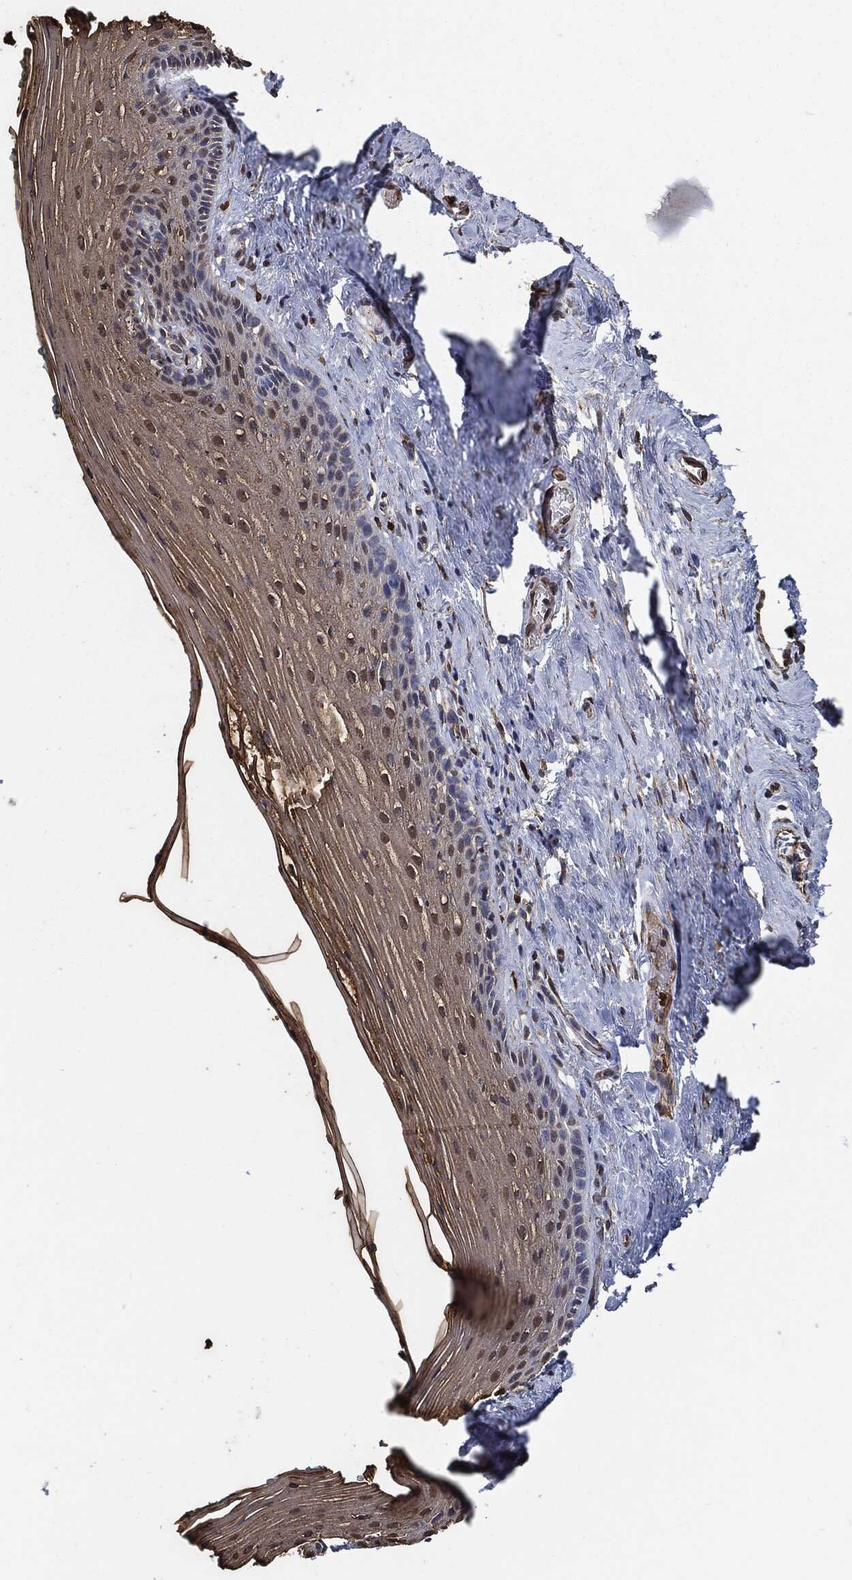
{"staining": {"intensity": "moderate", "quantity": "25%-75%", "location": "cytoplasmic/membranous"}, "tissue": "vagina", "cell_type": "Squamous epithelial cells", "image_type": "normal", "snomed": [{"axis": "morphology", "description": "Normal tissue, NOS"}, {"axis": "topography", "description": "Vagina"}], "caption": "Benign vagina exhibits moderate cytoplasmic/membranous positivity in about 25%-75% of squamous epithelial cells, visualized by immunohistochemistry. (Brightfield microscopy of DAB IHC at high magnification).", "gene": "S100A9", "patient": {"sex": "female", "age": 45}}